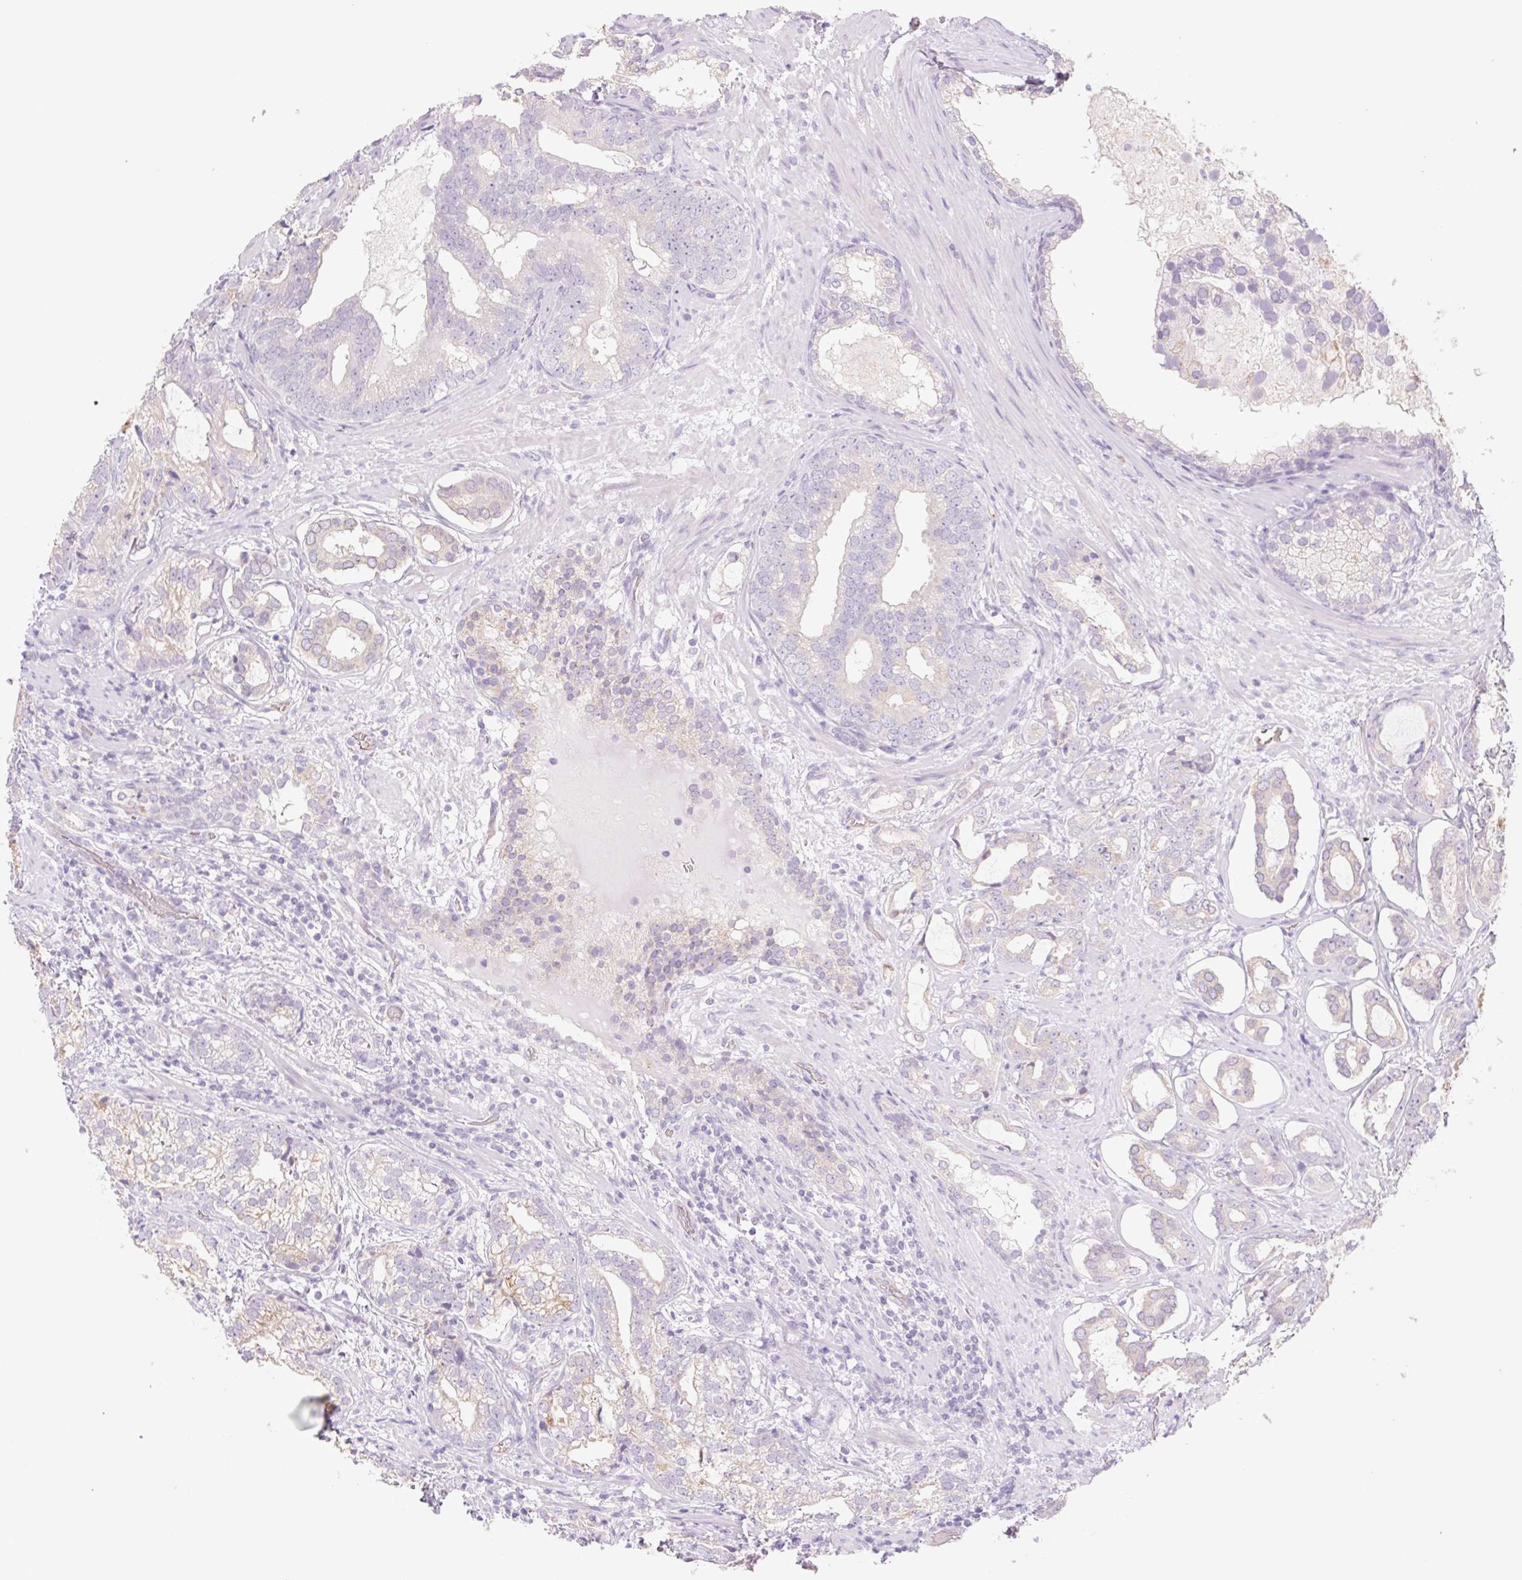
{"staining": {"intensity": "weak", "quantity": "<25%", "location": "cytoplasmic/membranous"}, "tissue": "prostate cancer", "cell_type": "Tumor cells", "image_type": "cancer", "snomed": [{"axis": "morphology", "description": "Adenocarcinoma, High grade"}, {"axis": "topography", "description": "Prostate"}], "caption": "High power microscopy micrograph of an immunohistochemistry (IHC) photomicrograph of prostate cancer (adenocarcinoma (high-grade)), revealing no significant expression in tumor cells.", "gene": "IGFL3", "patient": {"sex": "male", "age": 75}}